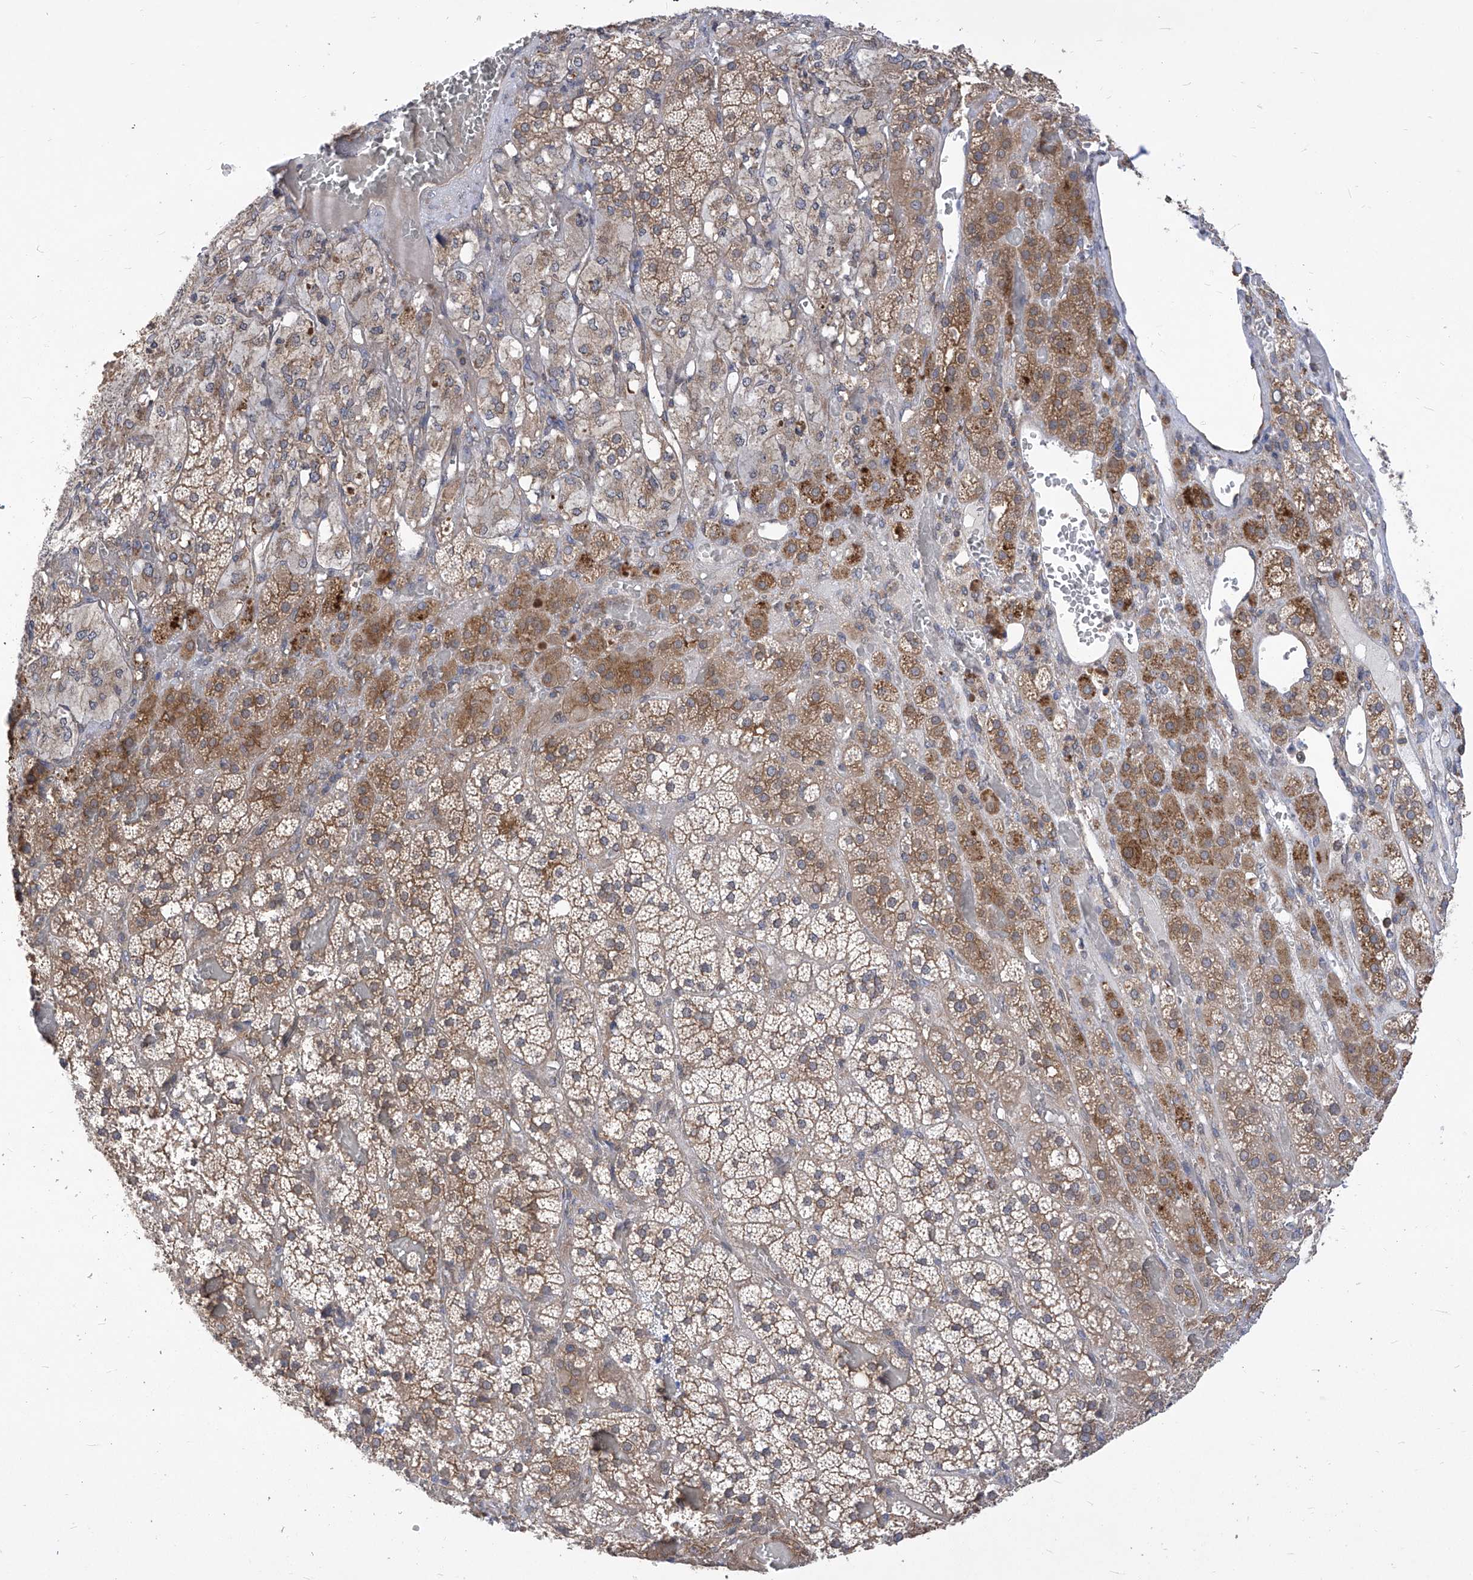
{"staining": {"intensity": "moderate", "quantity": ">75%", "location": "cytoplasmic/membranous"}, "tissue": "adrenal gland", "cell_type": "Glandular cells", "image_type": "normal", "snomed": [{"axis": "morphology", "description": "Normal tissue, NOS"}, {"axis": "topography", "description": "Adrenal gland"}], "caption": "Glandular cells reveal medium levels of moderate cytoplasmic/membranous expression in approximately >75% of cells in unremarkable human adrenal gland.", "gene": "EIF3M", "patient": {"sex": "female", "age": 59}}